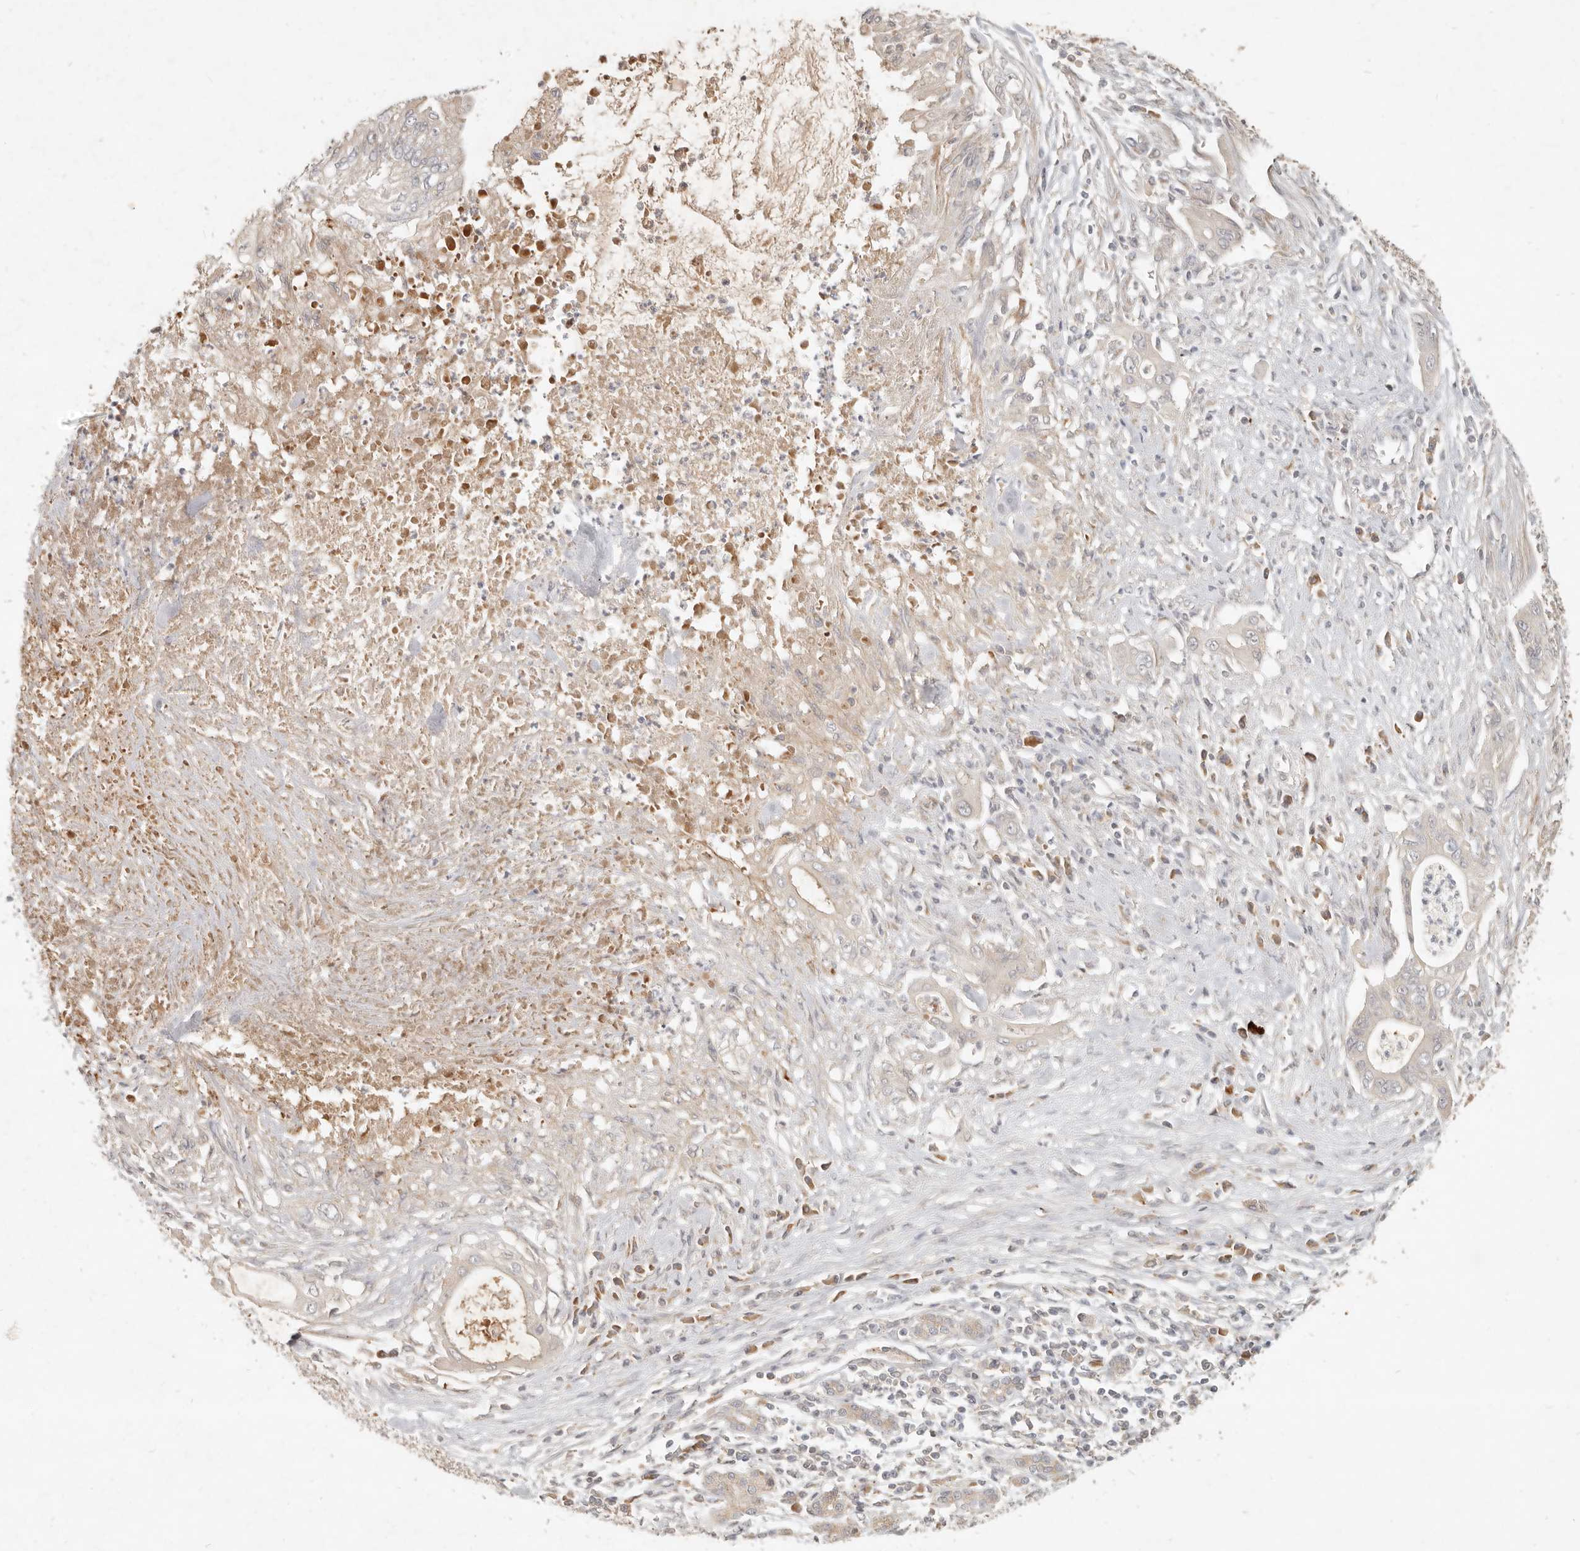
{"staining": {"intensity": "weak", "quantity": ">75%", "location": "cytoplasmic/membranous"}, "tissue": "pancreatic cancer", "cell_type": "Tumor cells", "image_type": "cancer", "snomed": [{"axis": "morphology", "description": "Adenocarcinoma, NOS"}, {"axis": "topography", "description": "Pancreas"}], "caption": "About >75% of tumor cells in pancreatic cancer (adenocarcinoma) show weak cytoplasmic/membranous protein expression as visualized by brown immunohistochemical staining.", "gene": "UBXN11", "patient": {"sex": "male", "age": 58}}